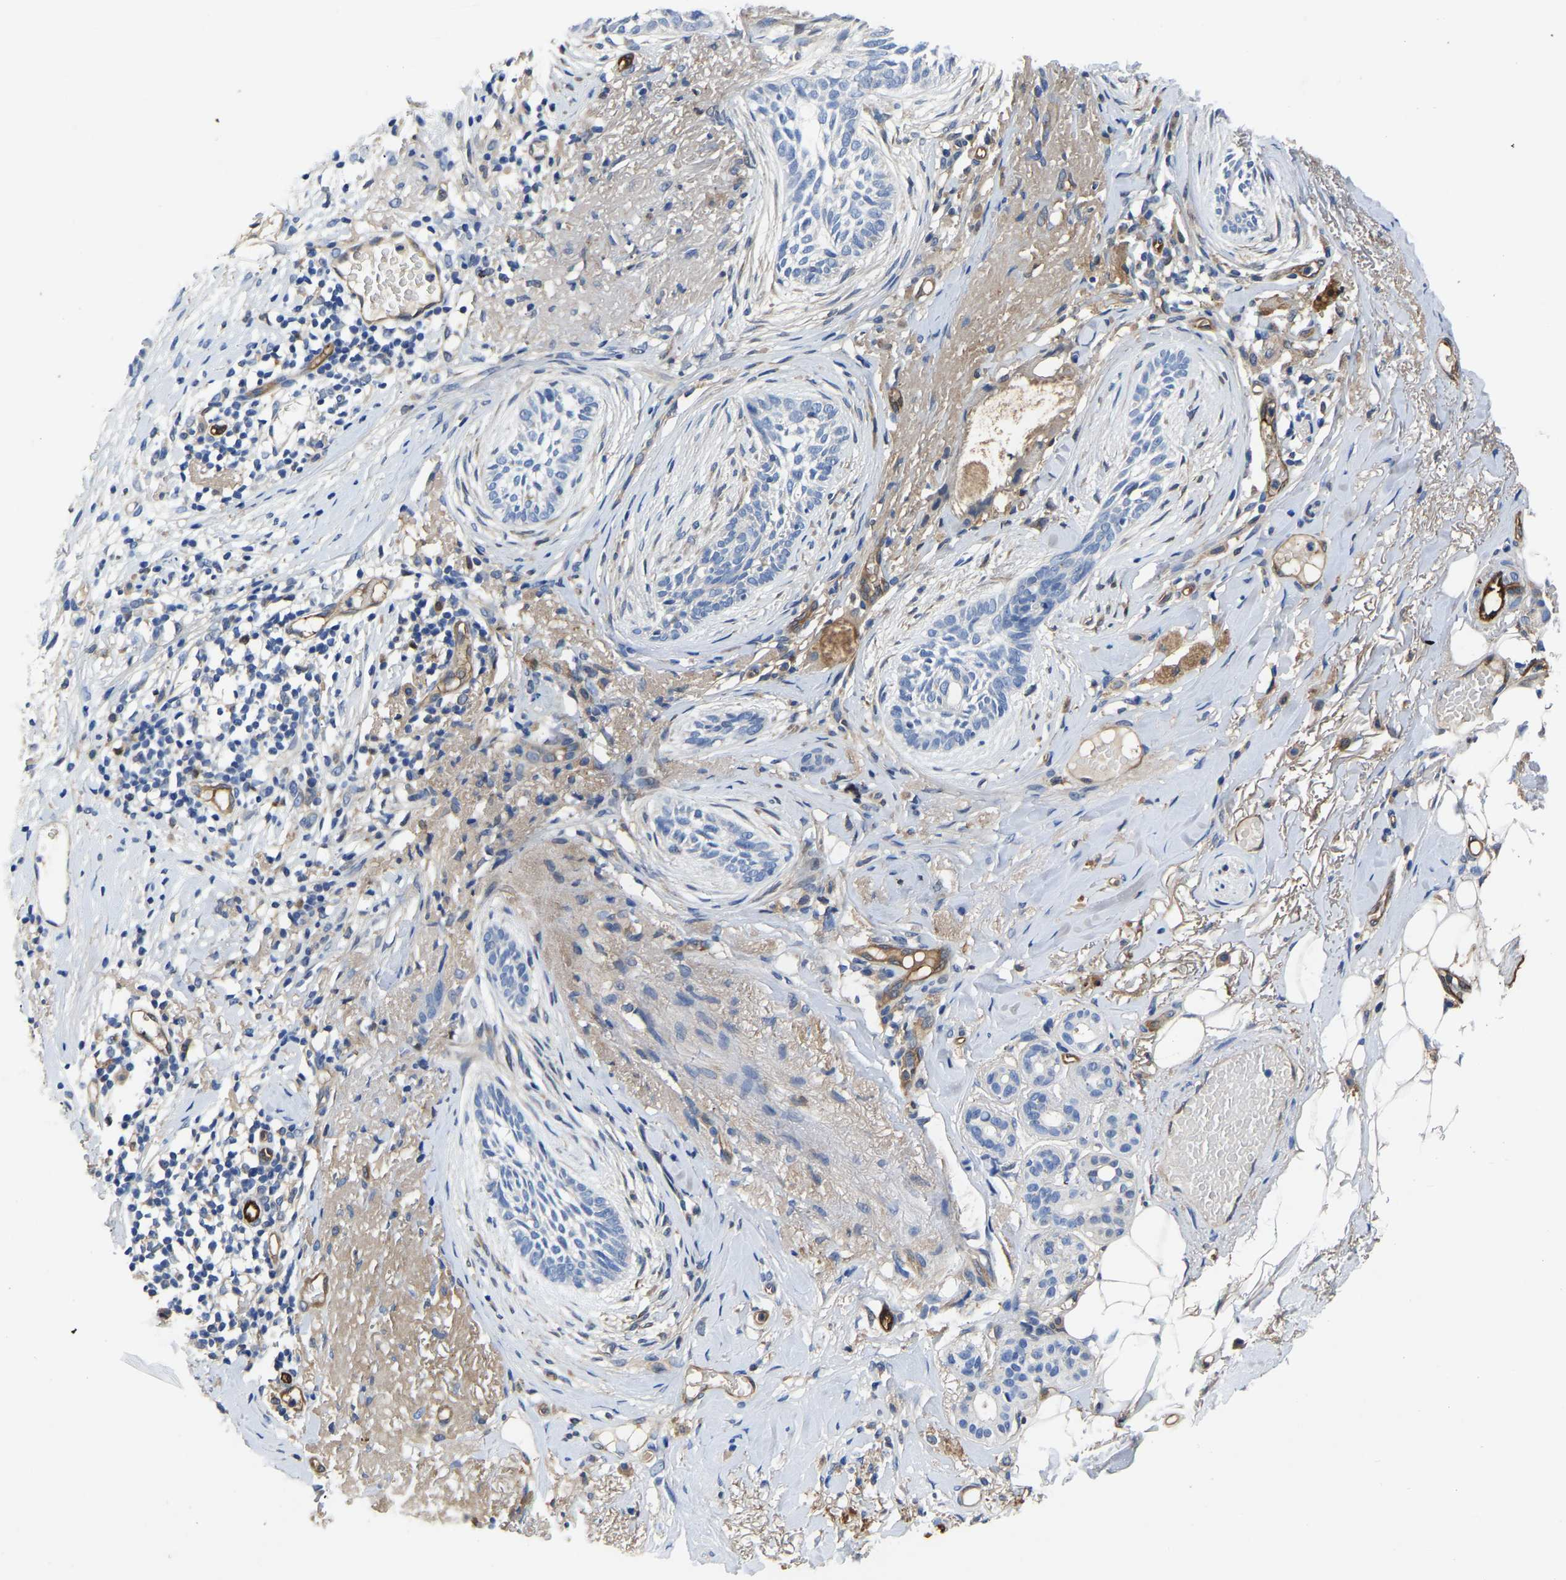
{"staining": {"intensity": "negative", "quantity": "none", "location": "none"}, "tissue": "skin cancer", "cell_type": "Tumor cells", "image_type": "cancer", "snomed": [{"axis": "morphology", "description": "Basal cell carcinoma"}, {"axis": "topography", "description": "Skin"}], "caption": "Human skin basal cell carcinoma stained for a protein using immunohistochemistry (IHC) shows no expression in tumor cells.", "gene": "ATG2B", "patient": {"sex": "female", "age": 88}}